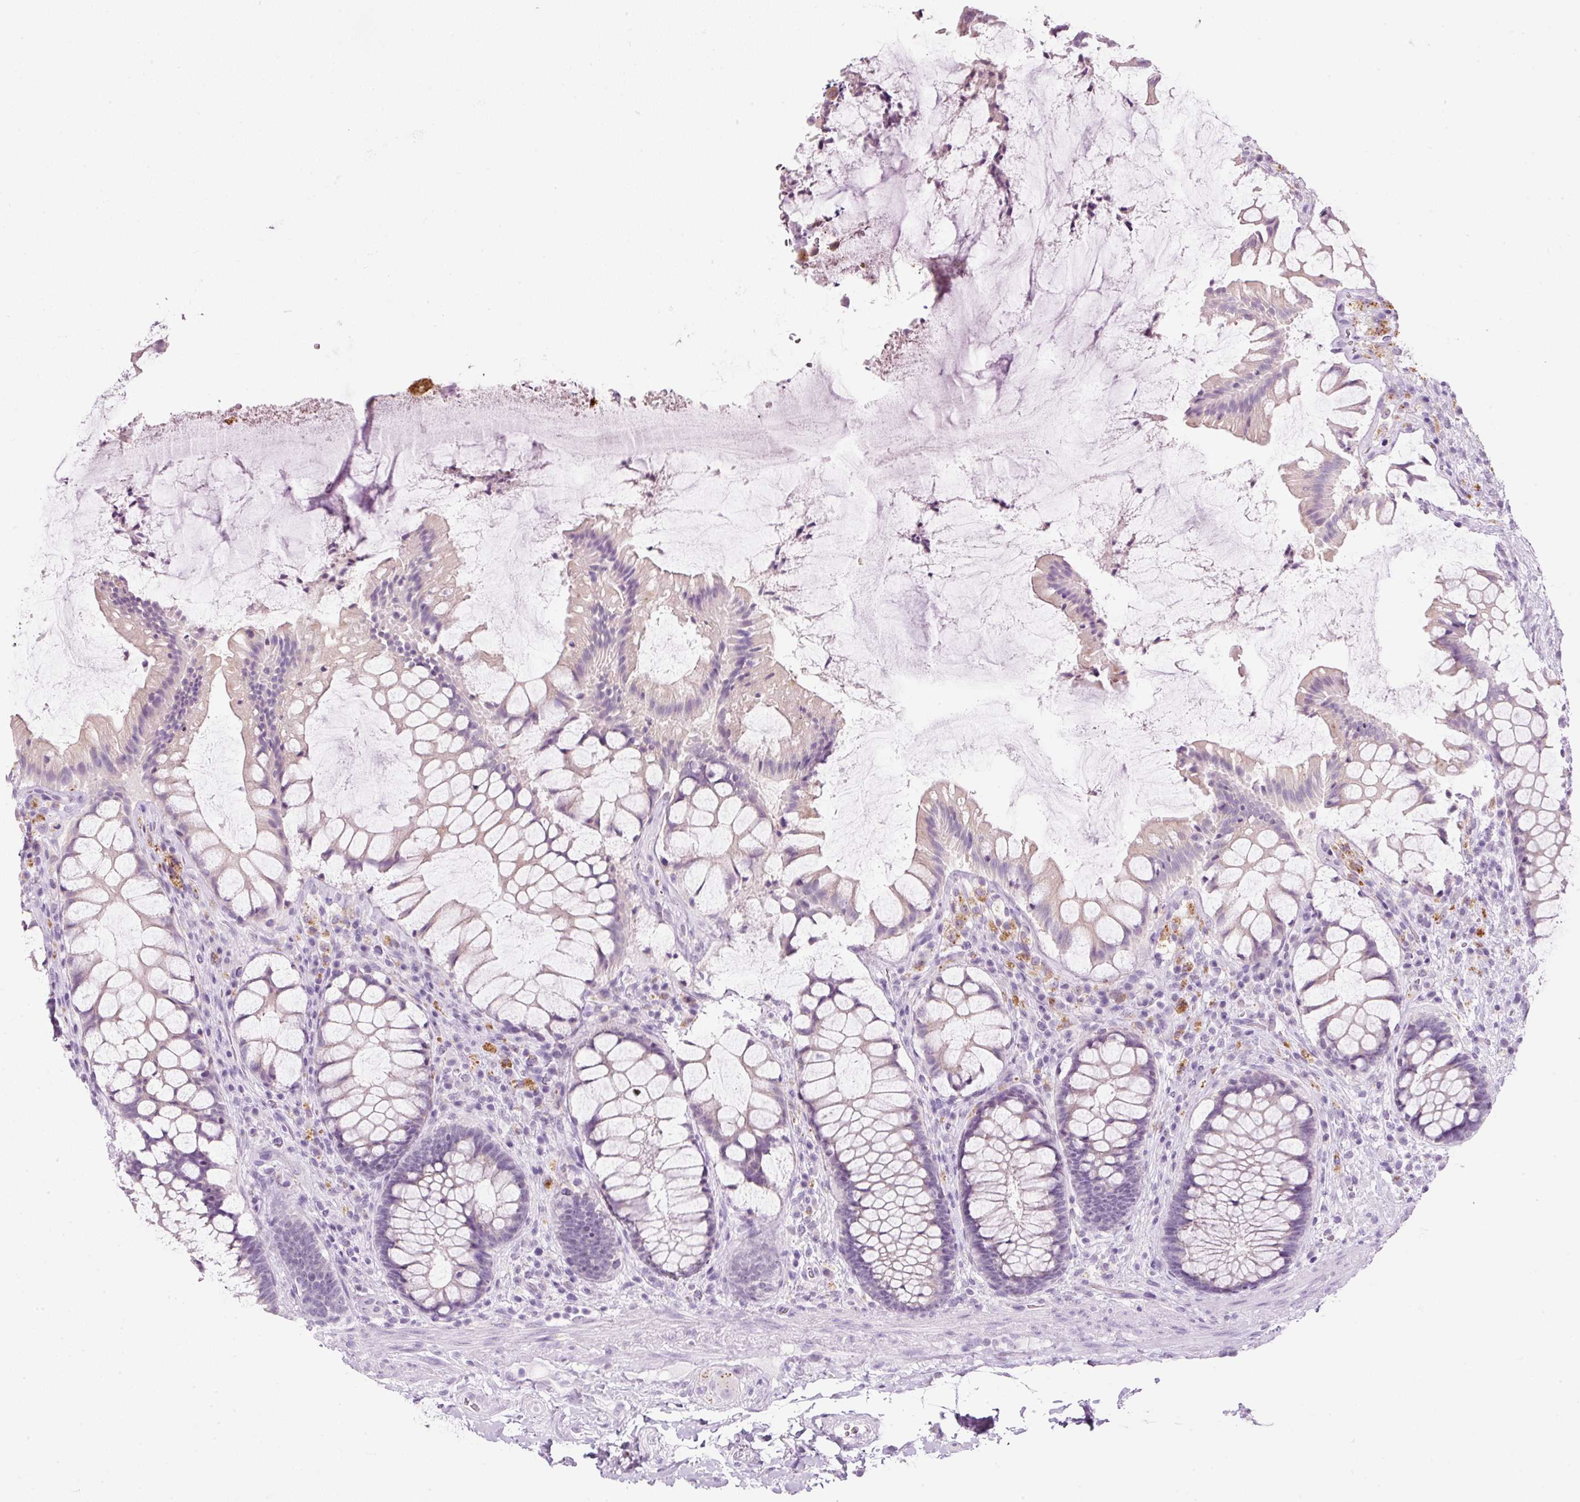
{"staining": {"intensity": "weak", "quantity": "<25%", "location": "cytoplasmic/membranous"}, "tissue": "rectum", "cell_type": "Glandular cells", "image_type": "normal", "snomed": [{"axis": "morphology", "description": "Normal tissue, NOS"}, {"axis": "topography", "description": "Rectum"}], "caption": "Micrograph shows no protein staining in glandular cells of benign rectum. Brightfield microscopy of immunohistochemistry stained with DAB (brown) and hematoxylin (blue), captured at high magnification.", "gene": "ZNF639", "patient": {"sex": "female", "age": 58}}